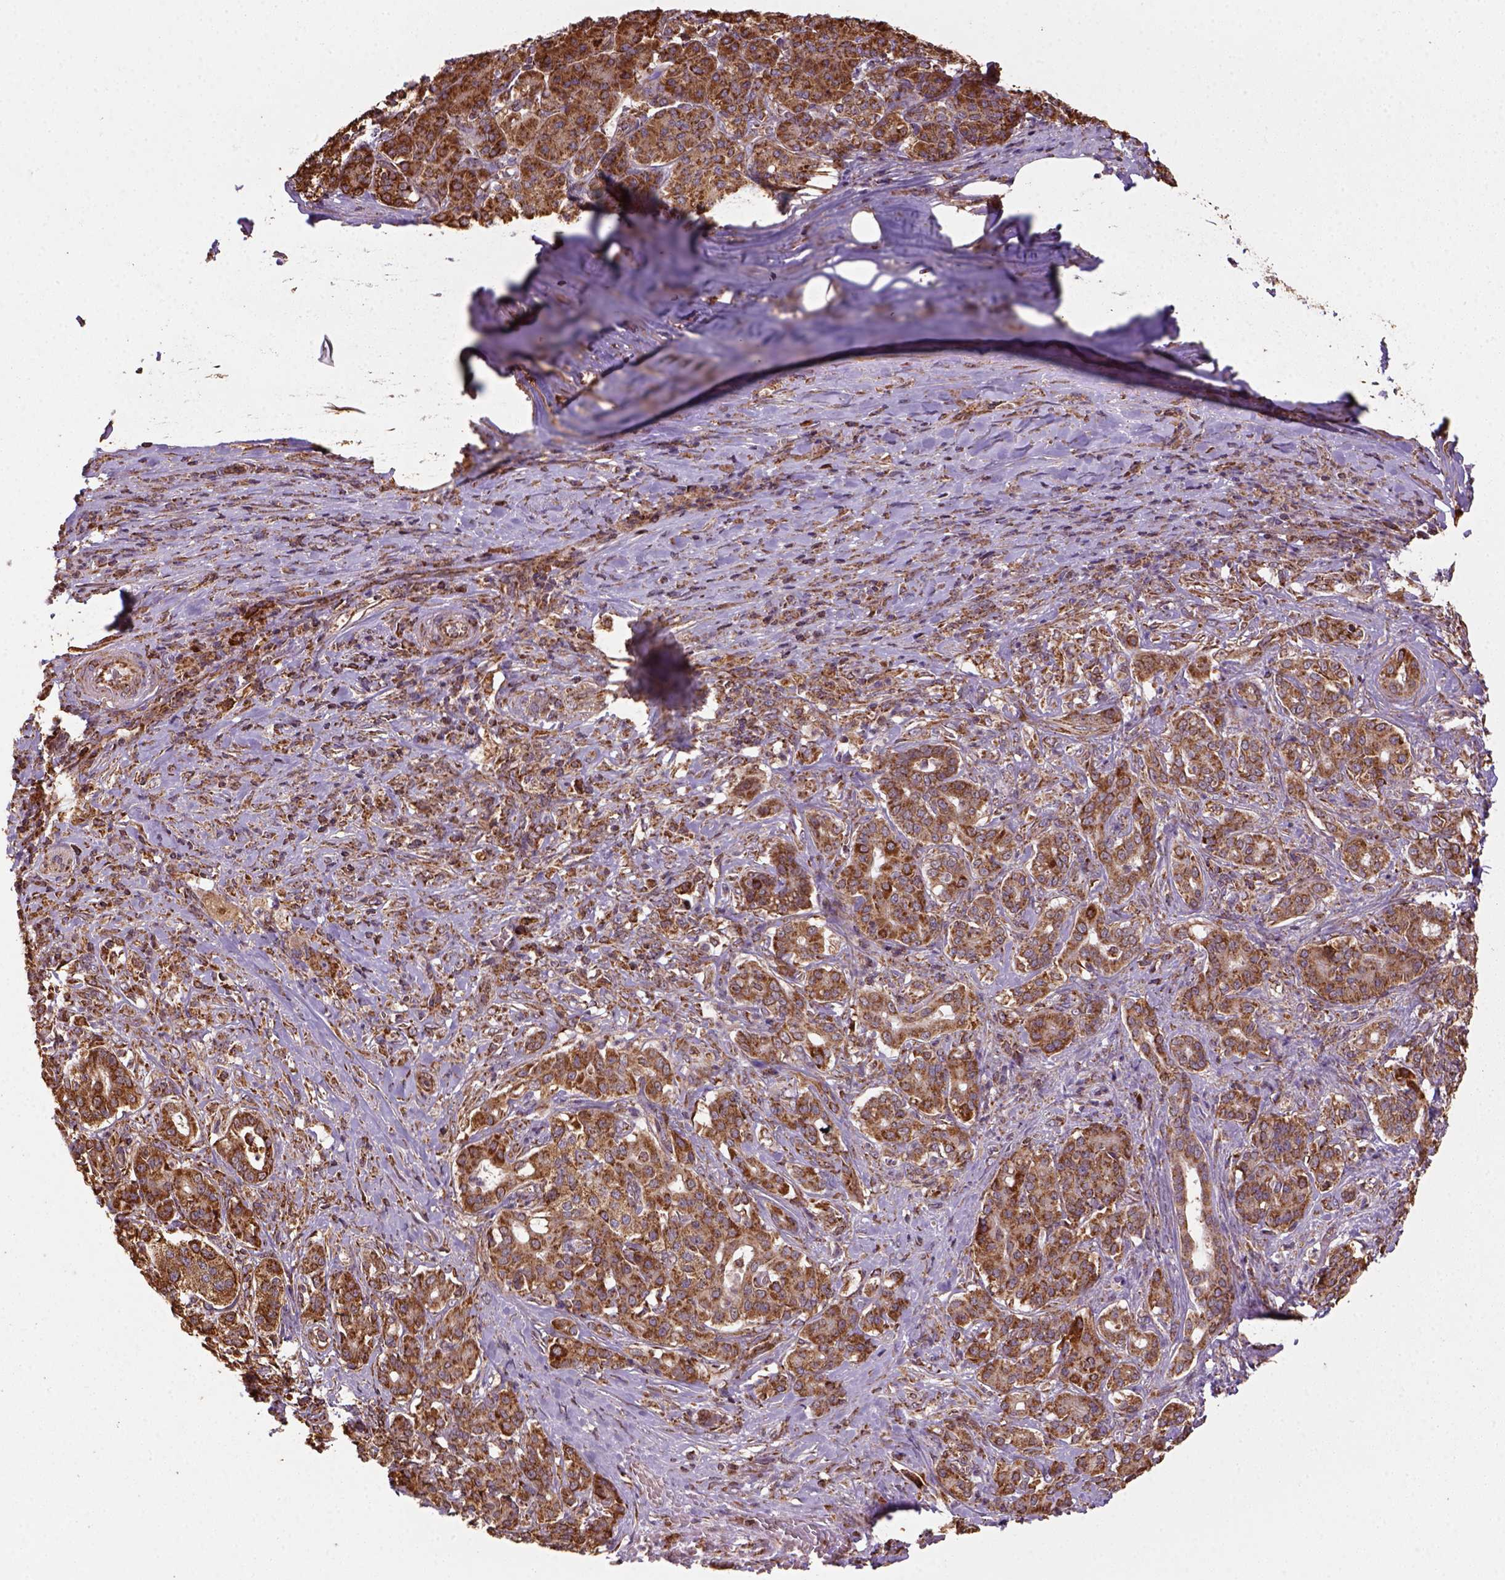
{"staining": {"intensity": "strong", "quantity": ">75%", "location": "cytoplasmic/membranous"}, "tissue": "pancreatic cancer", "cell_type": "Tumor cells", "image_type": "cancer", "snomed": [{"axis": "morphology", "description": "Normal tissue, NOS"}, {"axis": "morphology", "description": "Inflammation, NOS"}, {"axis": "morphology", "description": "Adenocarcinoma, NOS"}, {"axis": "topography", "description": "Pancreas"}], "caption": "Human pancreatic cancer (adenocarcinoma) stained for a protein (brown) reveals strong cytoplasmic/membranous positive positivity in approximately >75% of tumor cells.", "gene": "MAPK8IP3", "patient": {"sex": "male", "age": 57}}